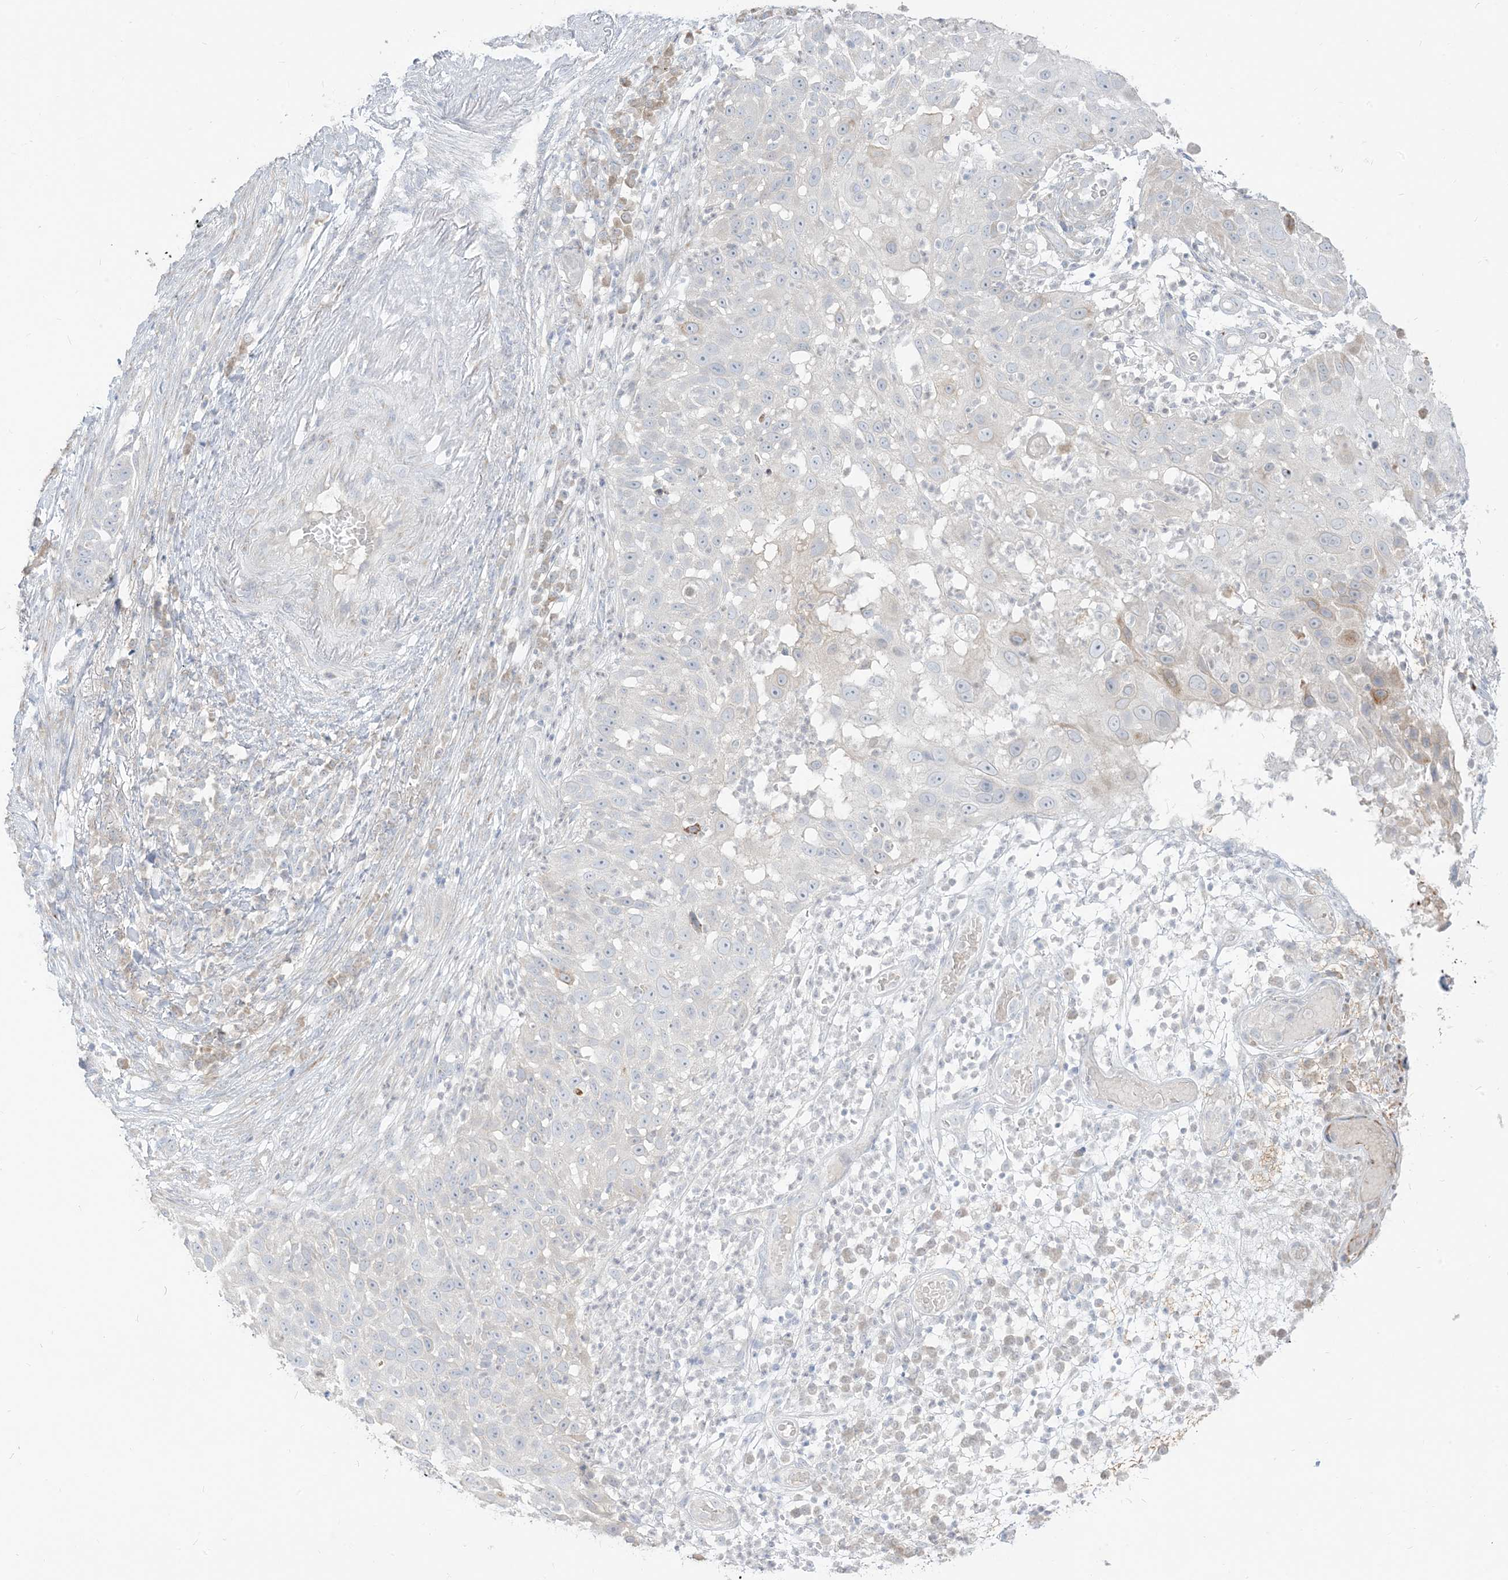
{"staining": {"intensity": "weak", "quantity": "<25%", "location": "cytoplasmic/membranous"}, "tissue": "skin cancer", "cell_type": "Tumor cells", "image_type": "cancer", "snomed": [{"axis": "morphology", "description": "Squamous cell carcinoma, NOS"}, {"axis": "topography", "description": "Skin"}], "caption": "The immunohistochemistry micrograph has no significant expression in tumor cells of squamous cell carcinoma (skin) tissue. (DAB immunohistochemistry visualized using brightfield microscopy, high magnification).", "gene": "LOXL3", "patient": {"sex": "female", "age": 44}}